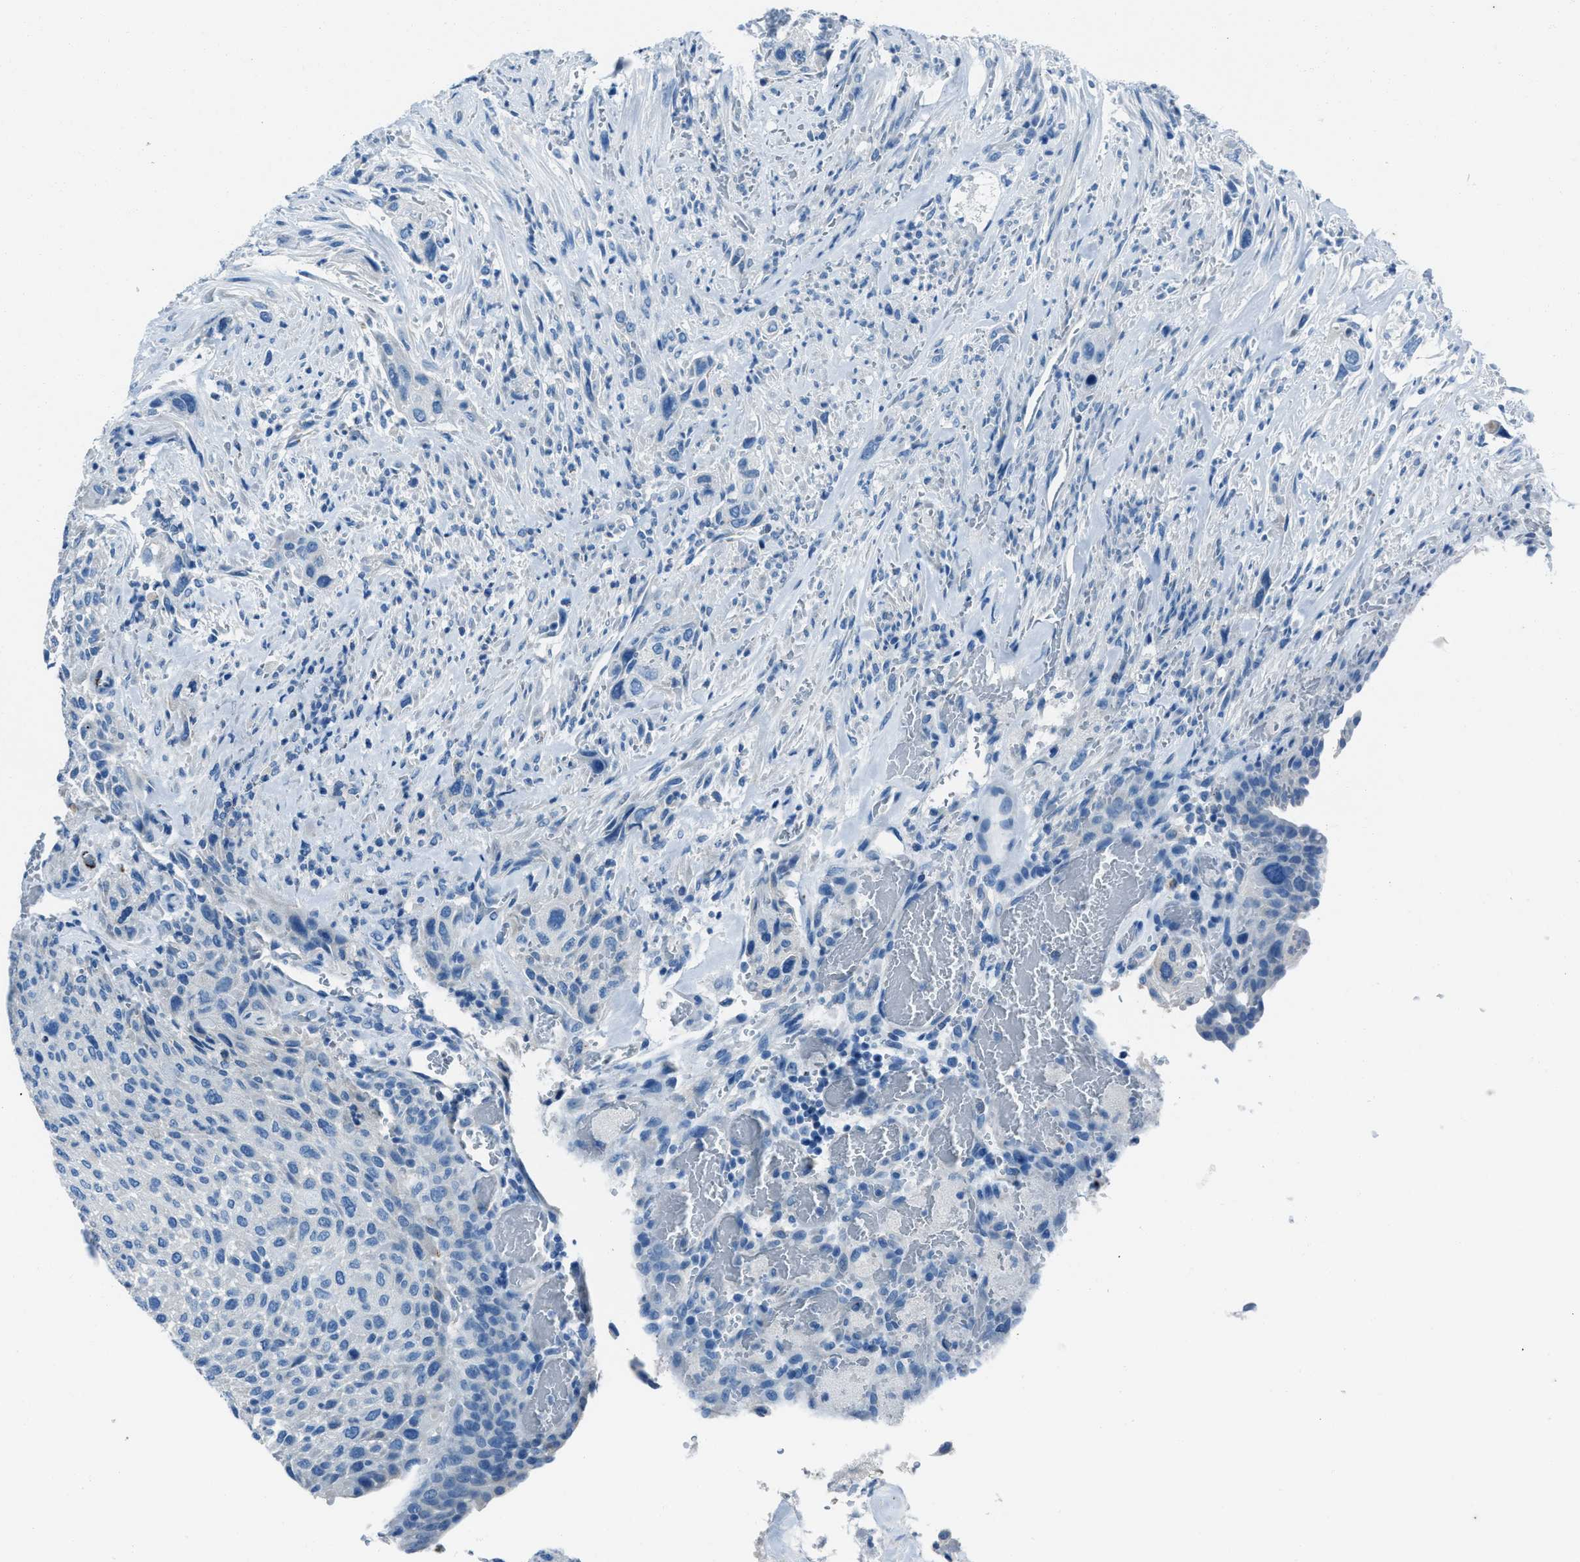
{"staining": {"intensity": "negative", "quantity": "none", "location": "none"}, "tissue": "urothelial cancer", "cell_type": "Tumor cells", "image_type": "cancer", "snomed": [{"axis": "morphology", "description": "Urothelial carcinoma, Low grade"}, {"axis": "morphology", "description": "Urothelial carcinoma, High grade"}, {"axis": "topography", "description": "Urinary bladder"}], "caption": "High power microscopy image of an immunohistochemistry (IHC) photomicrograph of low-grade urothelial carcinoma, revealing no significant positivity in tumor cells.", "gene": "AMACR", "patient": {"sex": "male", "age": 35}}